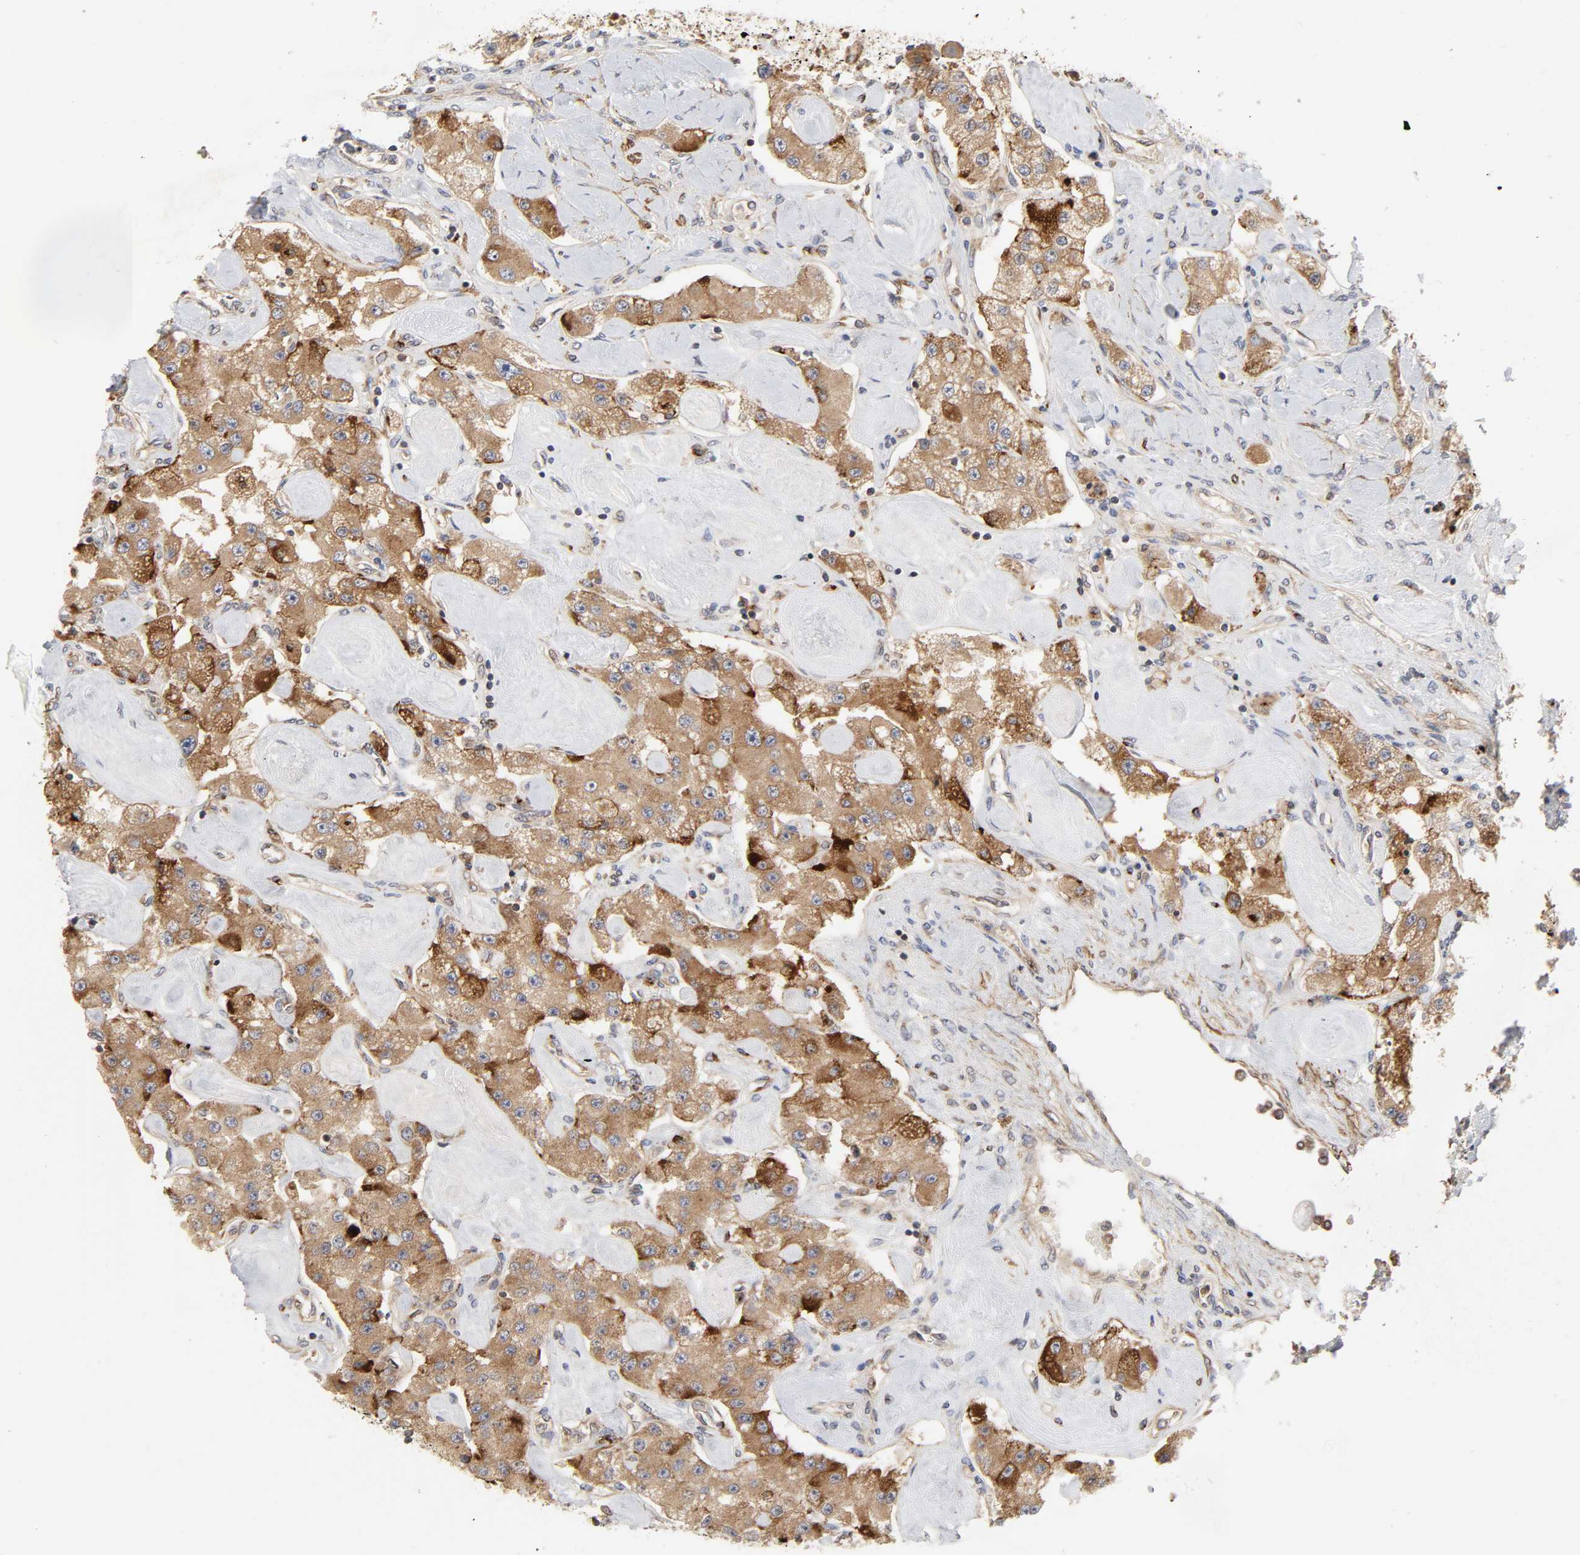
{"staining": {"intensity": "moderate", "quantity": ">75%", "location": "cytoplasmic/membranous"}, "tissue": "carcinoid", "cell_type": "Tumor cells", "image_type": "cancer", "snomed": [{"axis": "morphology", "description": "Carcinoid, malignant, NOS"}, {"axis": "topography", "description": "Pancreas"}], "caption": "Protein expression analysis of human carcinoid (malignant) reveals moderate cytoplasmic/membranous staining in approximately >75% of tumor cells.", "gene": "GNPTG", "patient": {"sex": "male", "age": 41}}